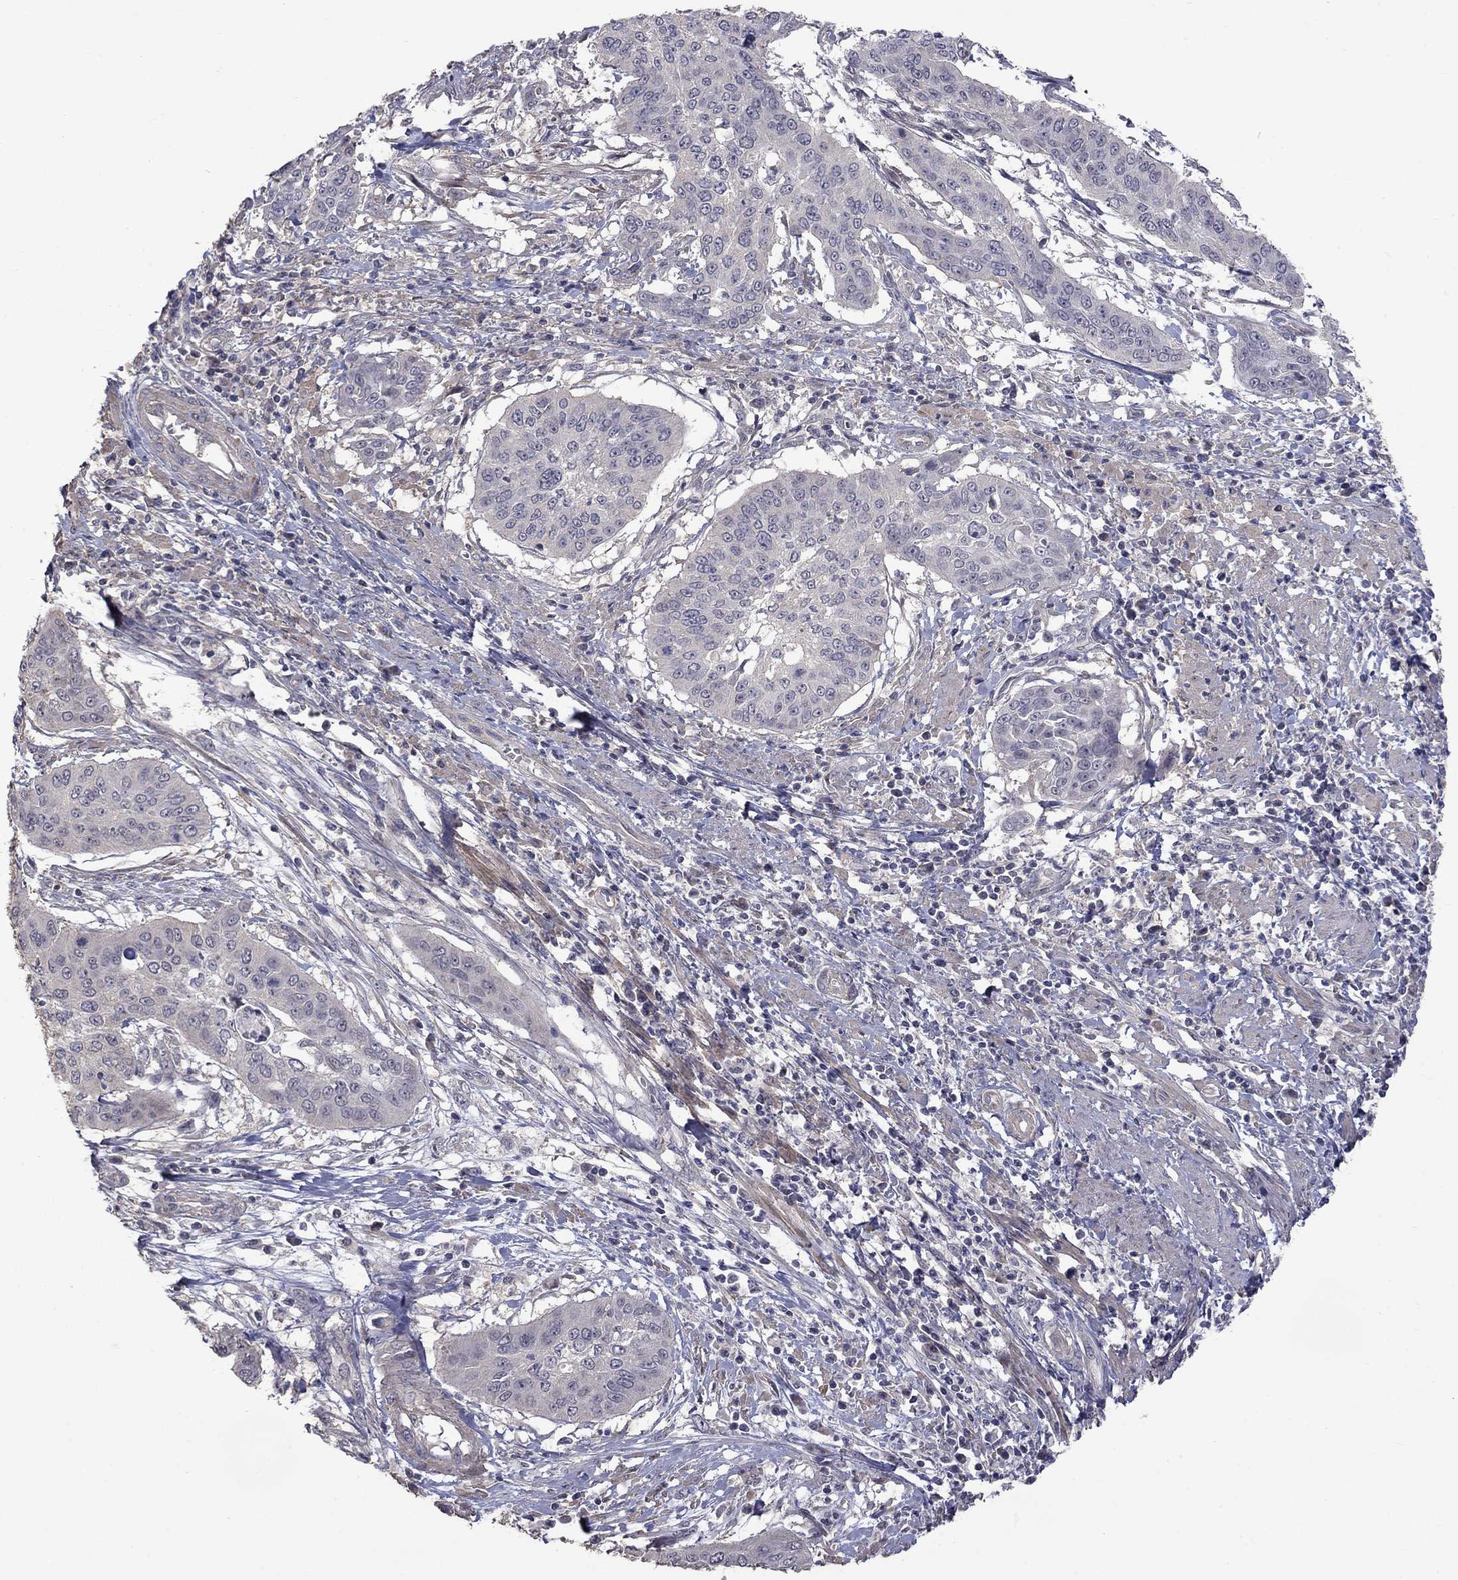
{"staining": {"intensity": "negative", "quantity": "none", "location": "none"}, "tissue": "cervical cancer", "cell_type": "Tumor cells", "image_type": "cancer", "snomed": [{"axis": "morphology", "description": "Squamous cell carcinoma, NOS"}, {"axis": "topography", "description": "Cervix"}], "caption": "This is an IHC photomicrograph of human cervical cancer (squamous cell carcinoma). There is no positivity in tumor cells.", "gene": "SLC39A14", "patient": {"sex": "female", "age": 39}}